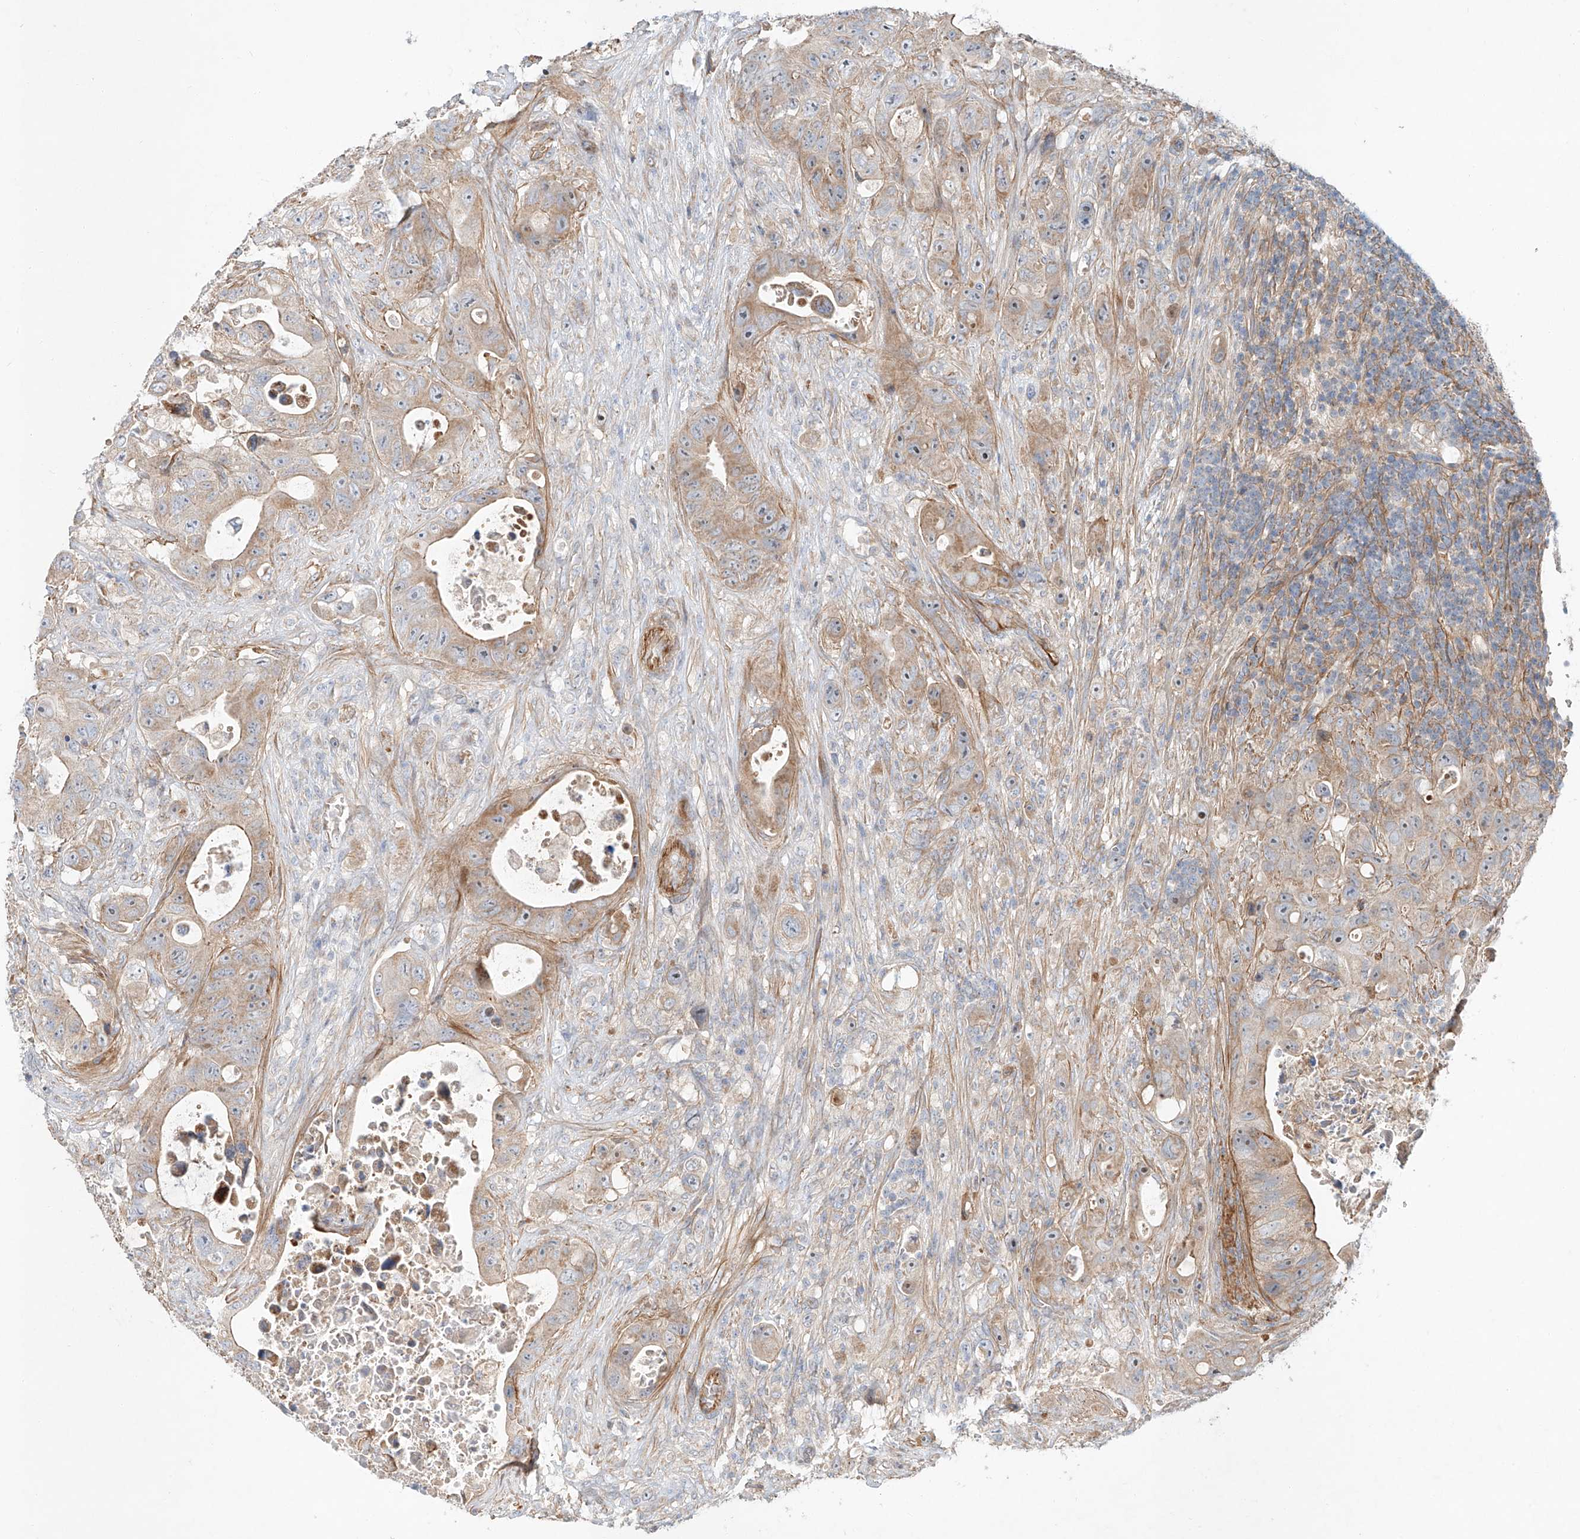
{"staining": {"intensity": "moderate", "quantity": "<25%", "location": "cytoplasmic/membranous"}, "tissue": "colorectal cancer", "cell_type": "Tumor cells", "image_type": "cancer", "snomed": [{"axis": "morphology", "description": "Adenocarcinoma, NOS"}, {"axis": "topography", "description": "Colon"}], "caption": "High-magnification brightfield microscopy of colorectal cancer stained with DAB (3,3'-diaminobenzidine) (brown) and counterstained with hematoxylin (blue). tumor cells exhibit moderate cytoplasmic/membranous positivity is identified in approximately<25% of cells. The staining was performed using DAB (3,3'-diaminobenzidine), with brown indicating positive protein expression. Nuclei are stained blue with hematoxylin.", "gene": "AJM1", "patient": {"sex": "female", "age": 46}}